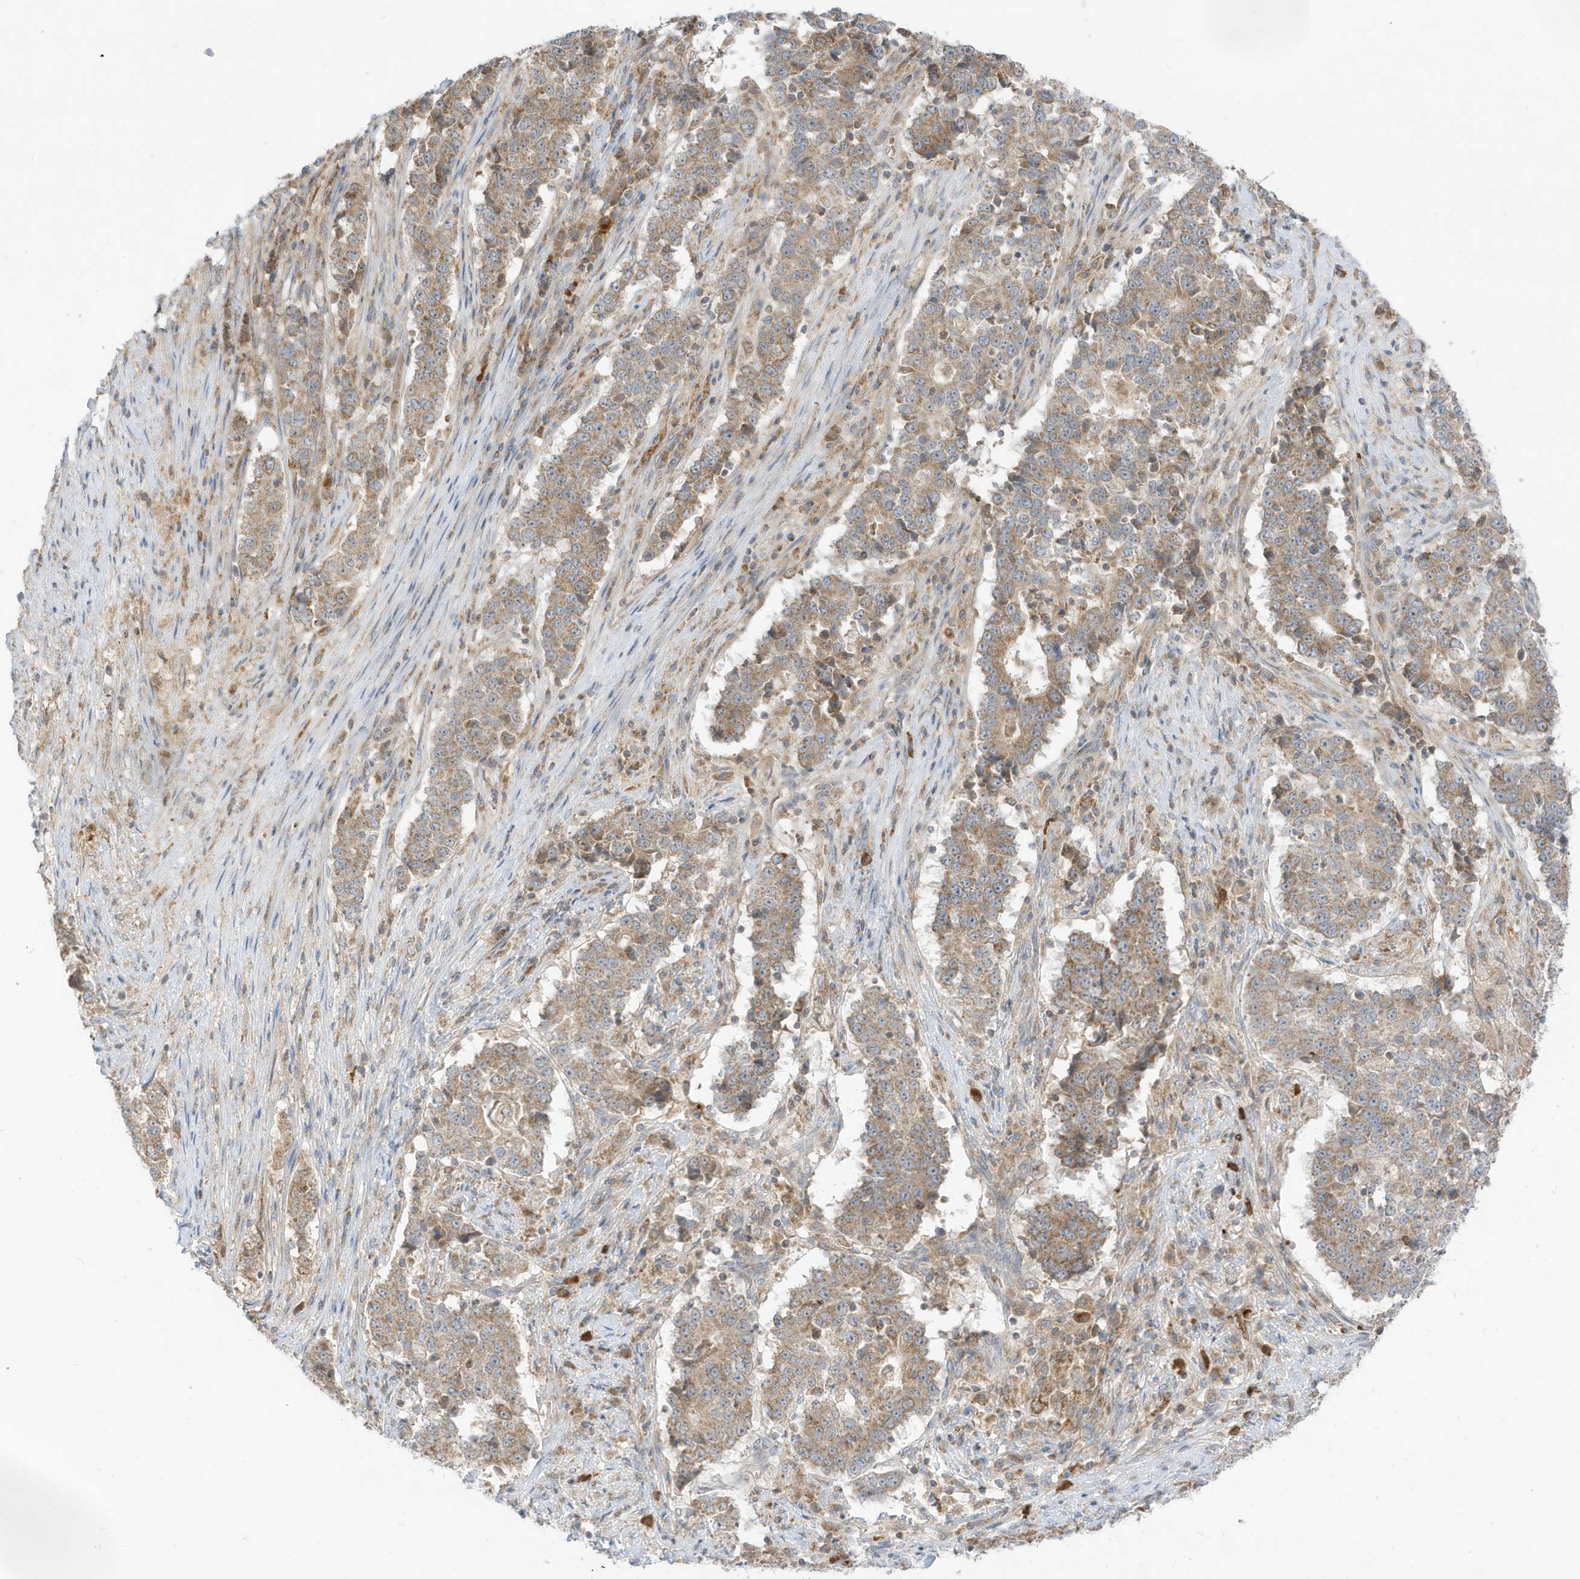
{"staining": {"intensity": "moderate", "quantity": ">75%", "location": "cytoplasmic/membranous"}, "tissue": "stomach cancer", "cell_type": "Tumor cells", "image_type": "cancer", "snomed": [{"axis": "morphology", "description": "Adenocarcinoma, NOS"}, {"axis": "topography", "description": "Stomach"}], "caption": "Protein staining shows moderate cytoplasmic/membranous expression in approximately >75% of tumor cells in stomach cancer.", "gene": "NPPC", "patient": {"sex": "male", "age": 59}}